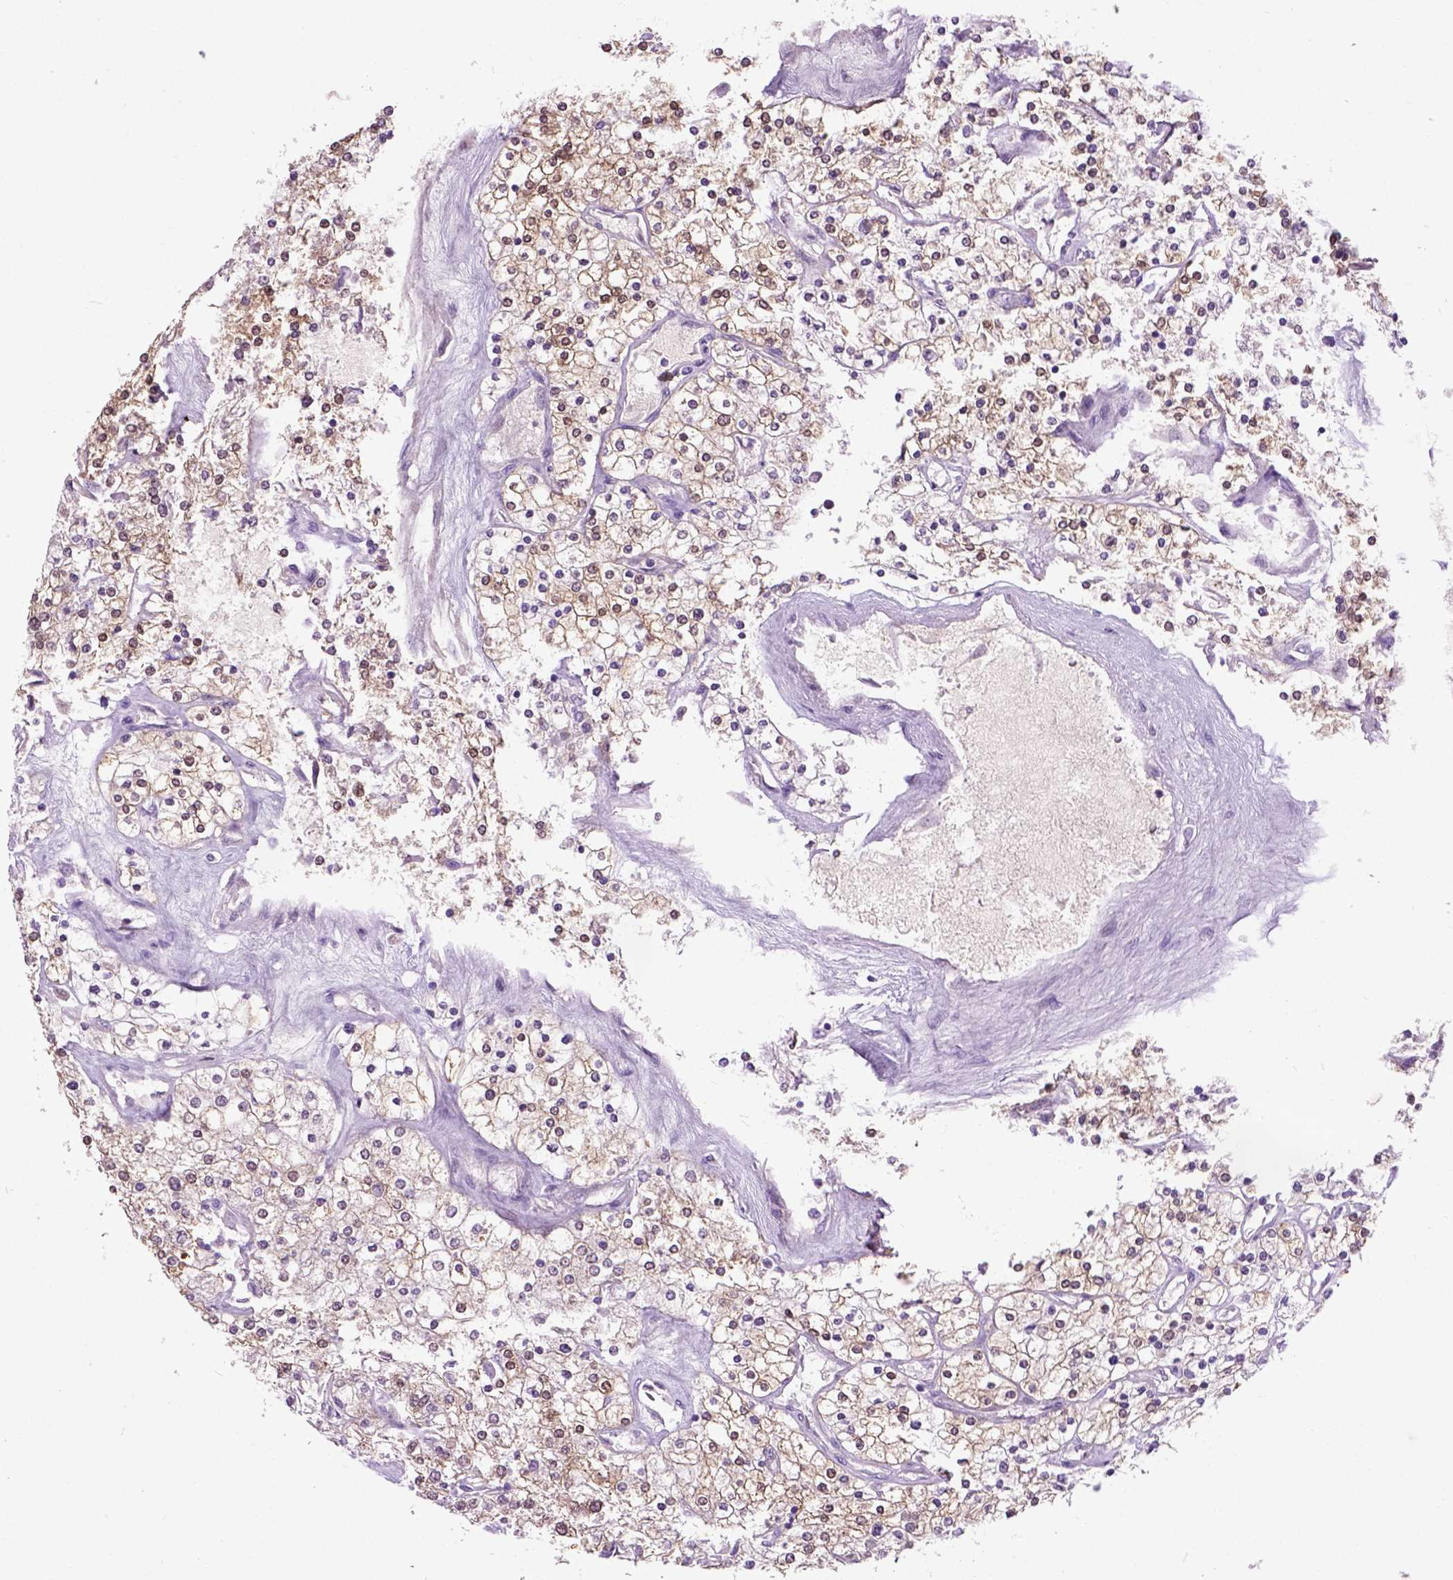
{"staining": {"intensity": "moderate", "quantity": ">75%", "location": "cytoplasmic/membranous"}, "tissue": "renal cancer", "cell_type": "Tumor cells", "image_type": "cancer", "snomed": [{"axis": "morphology", "description": "Adenocarcinoma, NOS"}, {"axis": "topography", "description": "Kidney"}], "caption": "A micrograph of renal cancer stained for a protein shows moderate cytoplasmic/membranous brown staining in tumor cells.", "gene": "MAPT", "patient": {"sex": "male", "age": 80}}